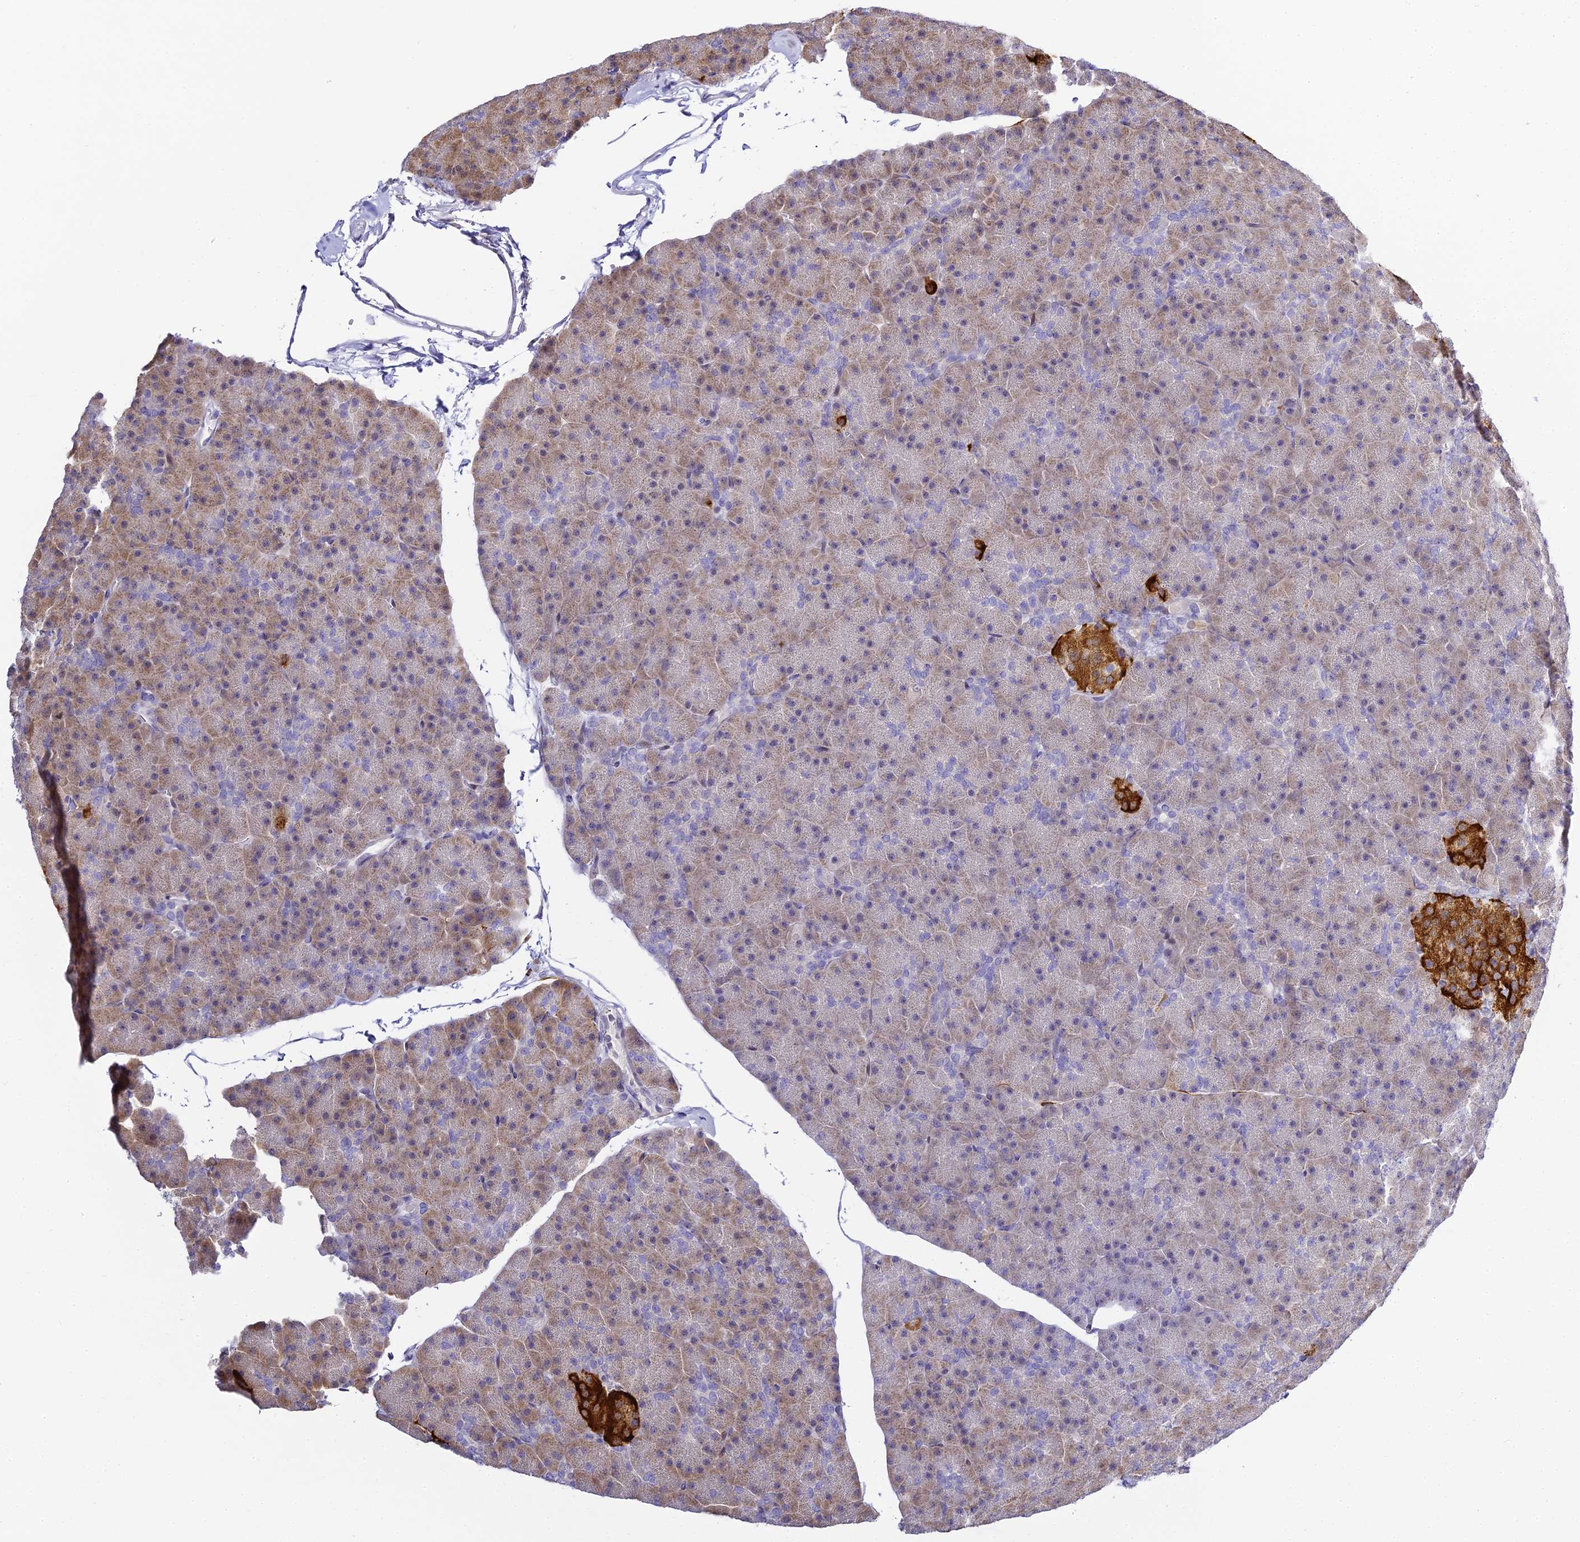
{"staining": {"intensity": "weak", "quantity": "25%-75%", "location": "cytoplasmic/membranous,nuclear"}, "tissue": "pancreas", "cell_type": "Exocrine glandular cells", "image_type": "normal", "snomed": [{"axis": "morphology", "description": "Normal tissue, NOS"}, {"axis": "topography", "description": "Pancreas"}], "caption": "Immunohistochemistry (IHC) staining of normal pancreas, which reveals low levels of weak cytoplasmic/membranous,nuclear staining in about 25%-75% of exocrine glandular cells indicating weak cytoplasmic/membranous,nuclear protein positivity. The staining was performed using DAB (brown) for protein detection and nuclei were counterstained in hematoxylin (blue).", "gene": "SERP1", "patient": {"sex": "male", "age": 36}}